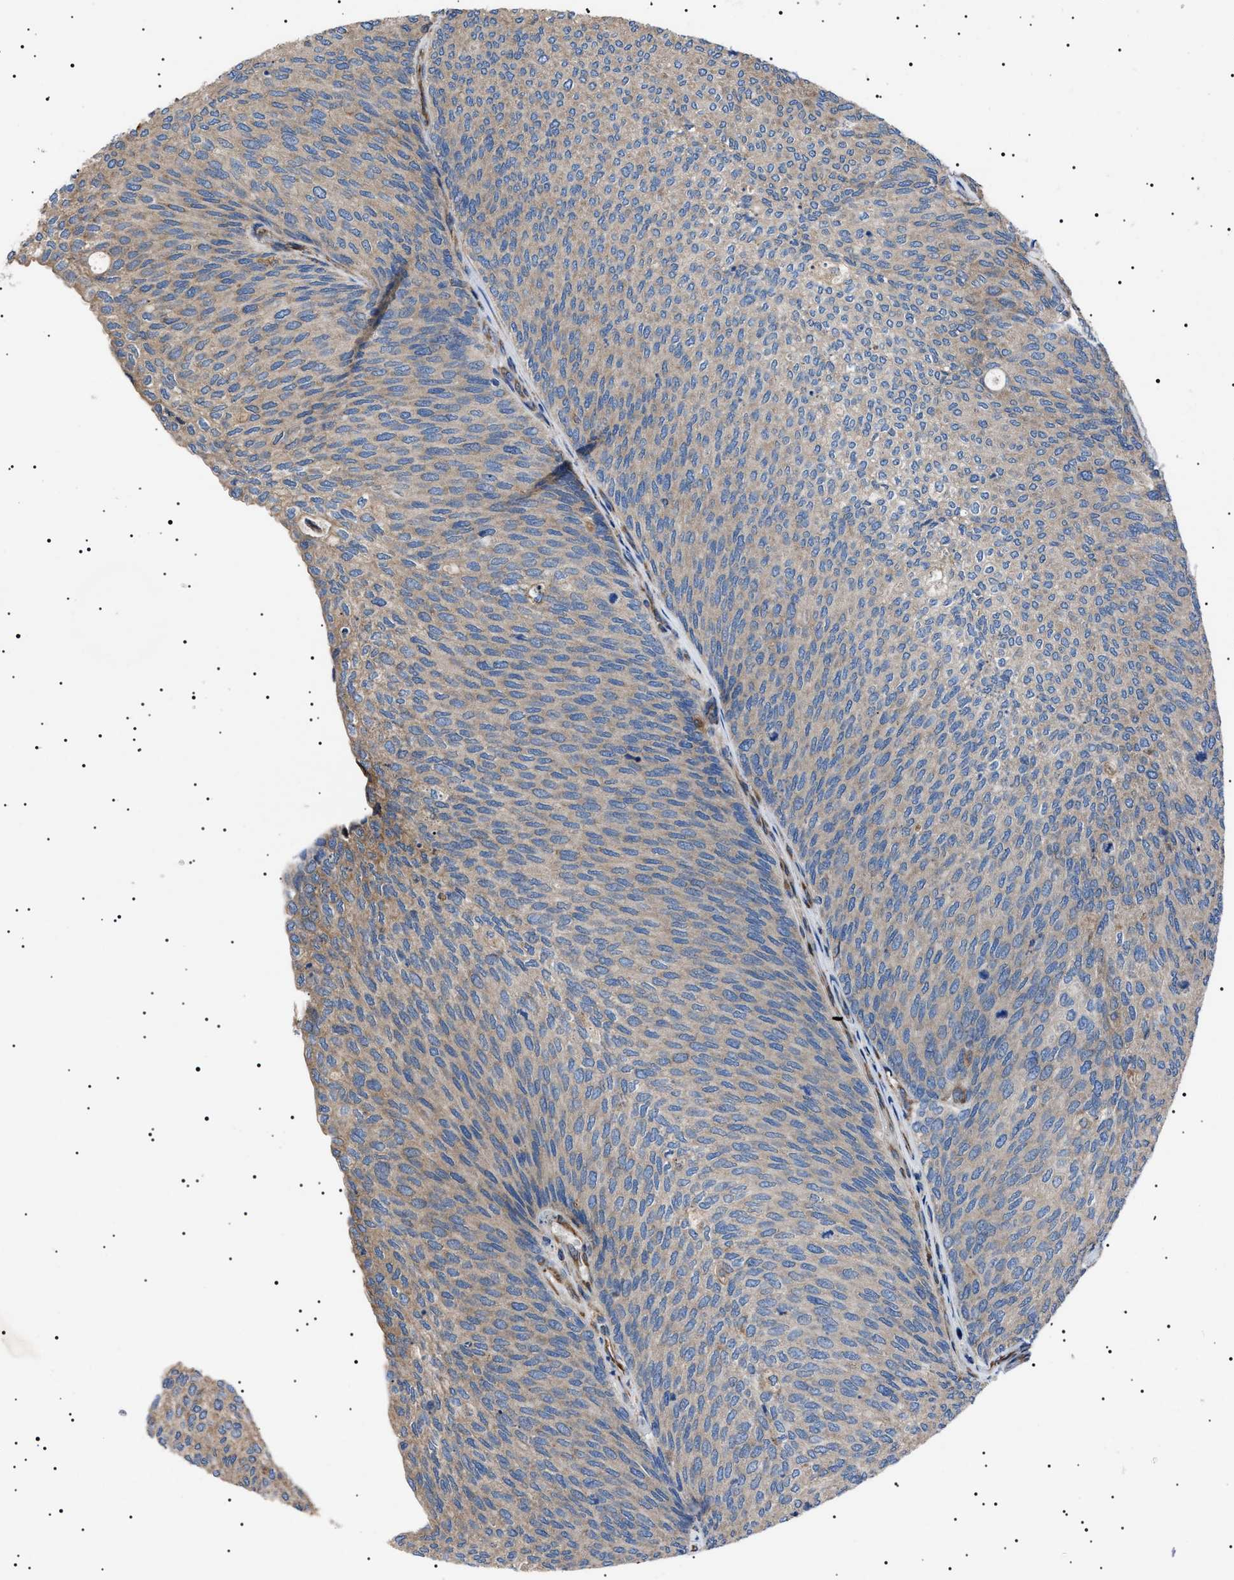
{"staining": {"intensity": "weak", "quantity": "25%-75%", "location": "cytoplasmic/membranous"}, "tissue": "urothelial cancer", "cell_type": "Tumor cells", "image_type": "cancer", "snomed": [{"axis": "morphology", "description": "Urothelial carcinoma, Low grade"}, {"axis": "topography", "description": "Urinary bladder"}], "caption": "Immunohistochemical staining of human urothelial cancer exhibits weak cytoplasmic/membranous protein staining in approximately 25%-75% of tumor cells.", "gene": "TOP1MT", "patient": {"sex": "female", "age": 79}}